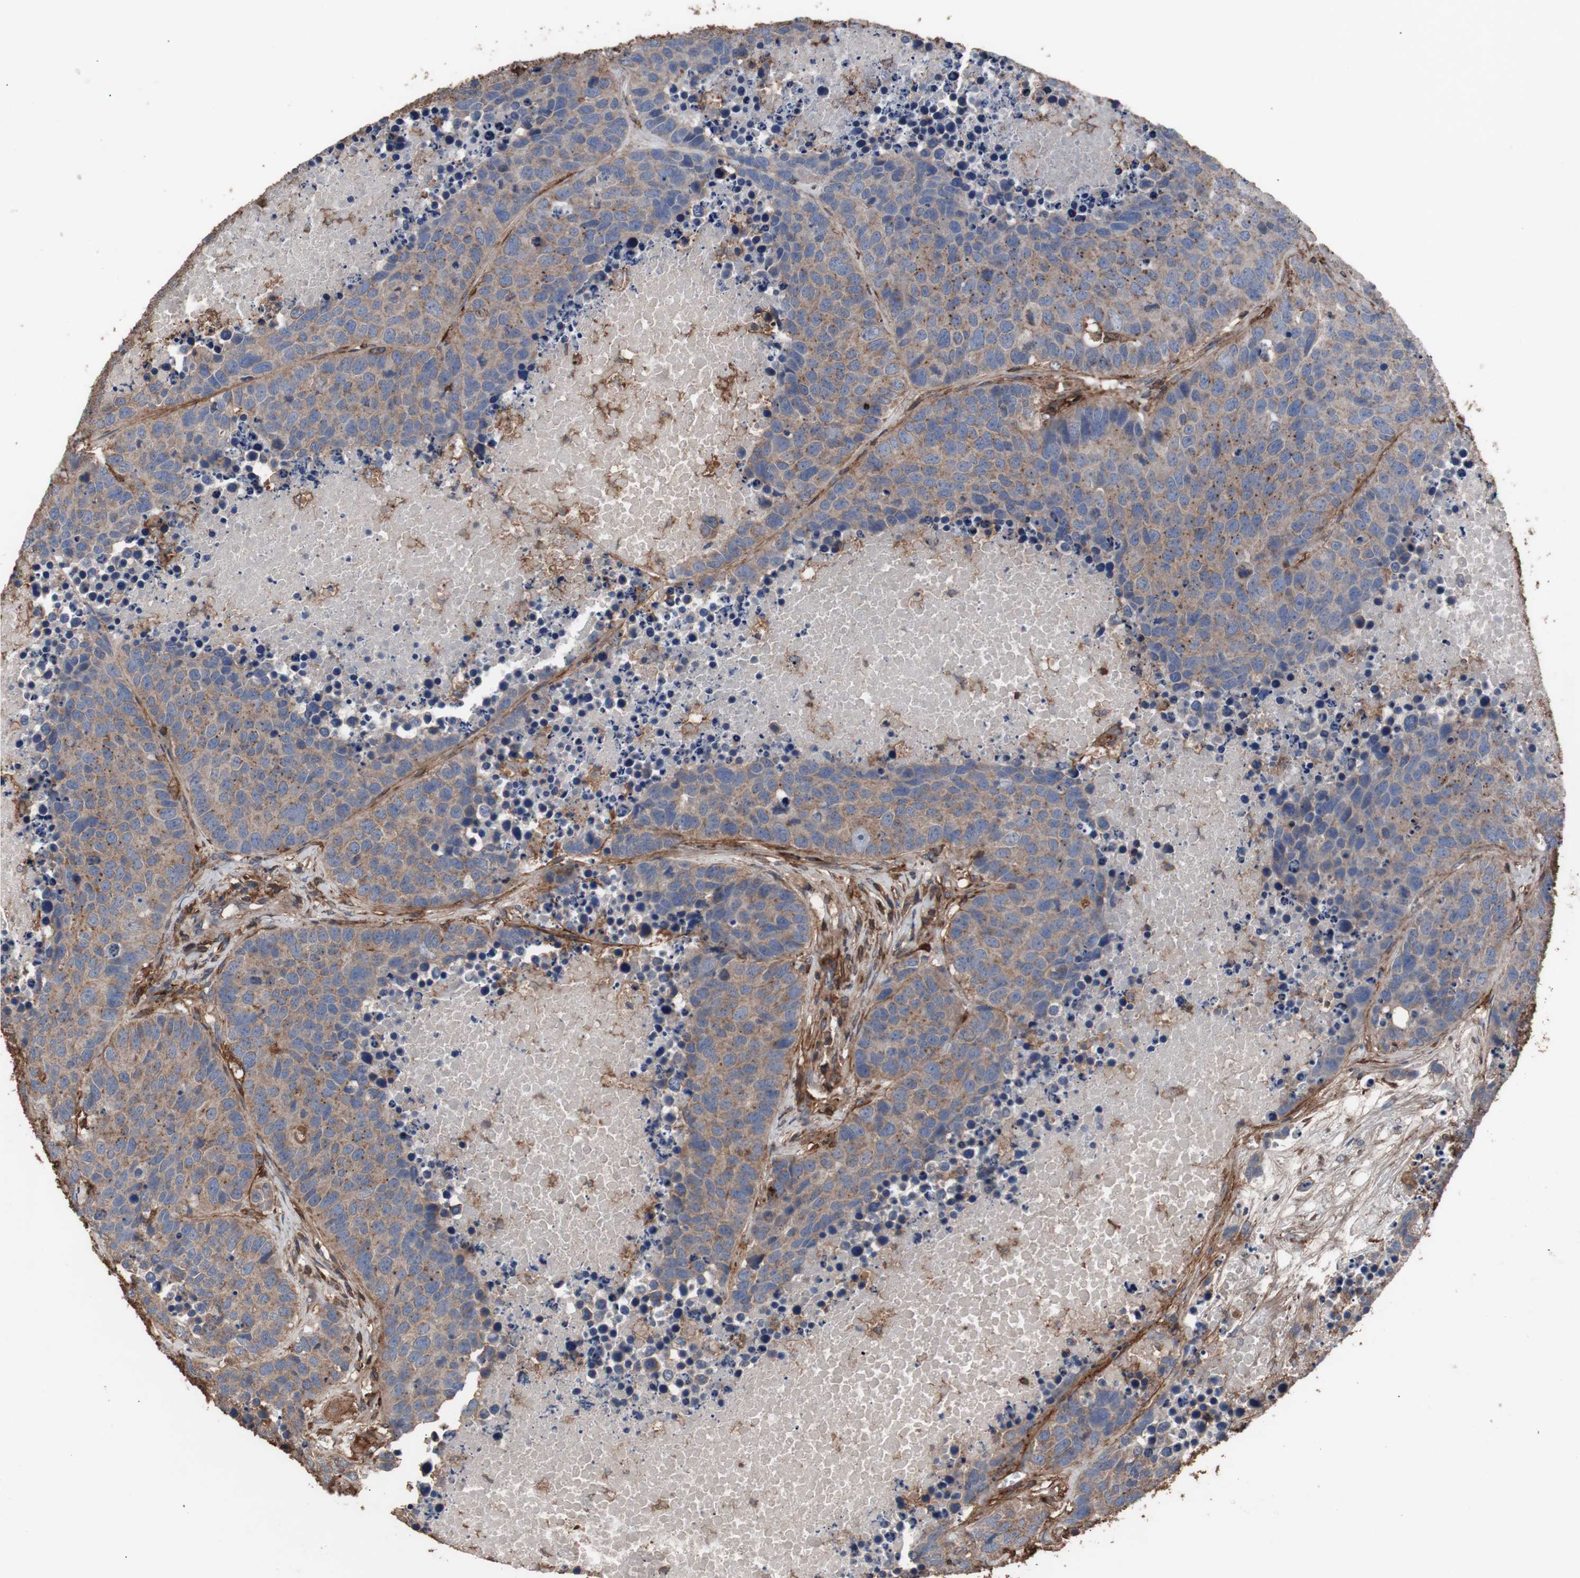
{"staining": {"intensity": "moderate", "quantity": "25%-75%", "location": "cytoplasmic/membranous"}, "tissue": "carcinoid", "cell_type": "Tumor cells", "image_type": "cancer", "snomed": [{"axis": "morphology", "description": "Carcinoid, malignant, NOS"}, {"axis": "topography", "description": "Lung"}], "caption": "High-power microscopy captured an immunohistochemistry micrograph of carcinoid, revealing moderate cytoplasmic/membranous positivity in about 25%-75% of tumor cells. (DAB IHC with brightfield microscopy, high magnification).", "gene": "COL6A2", "patient": {"sex": "male", "age": 60}}